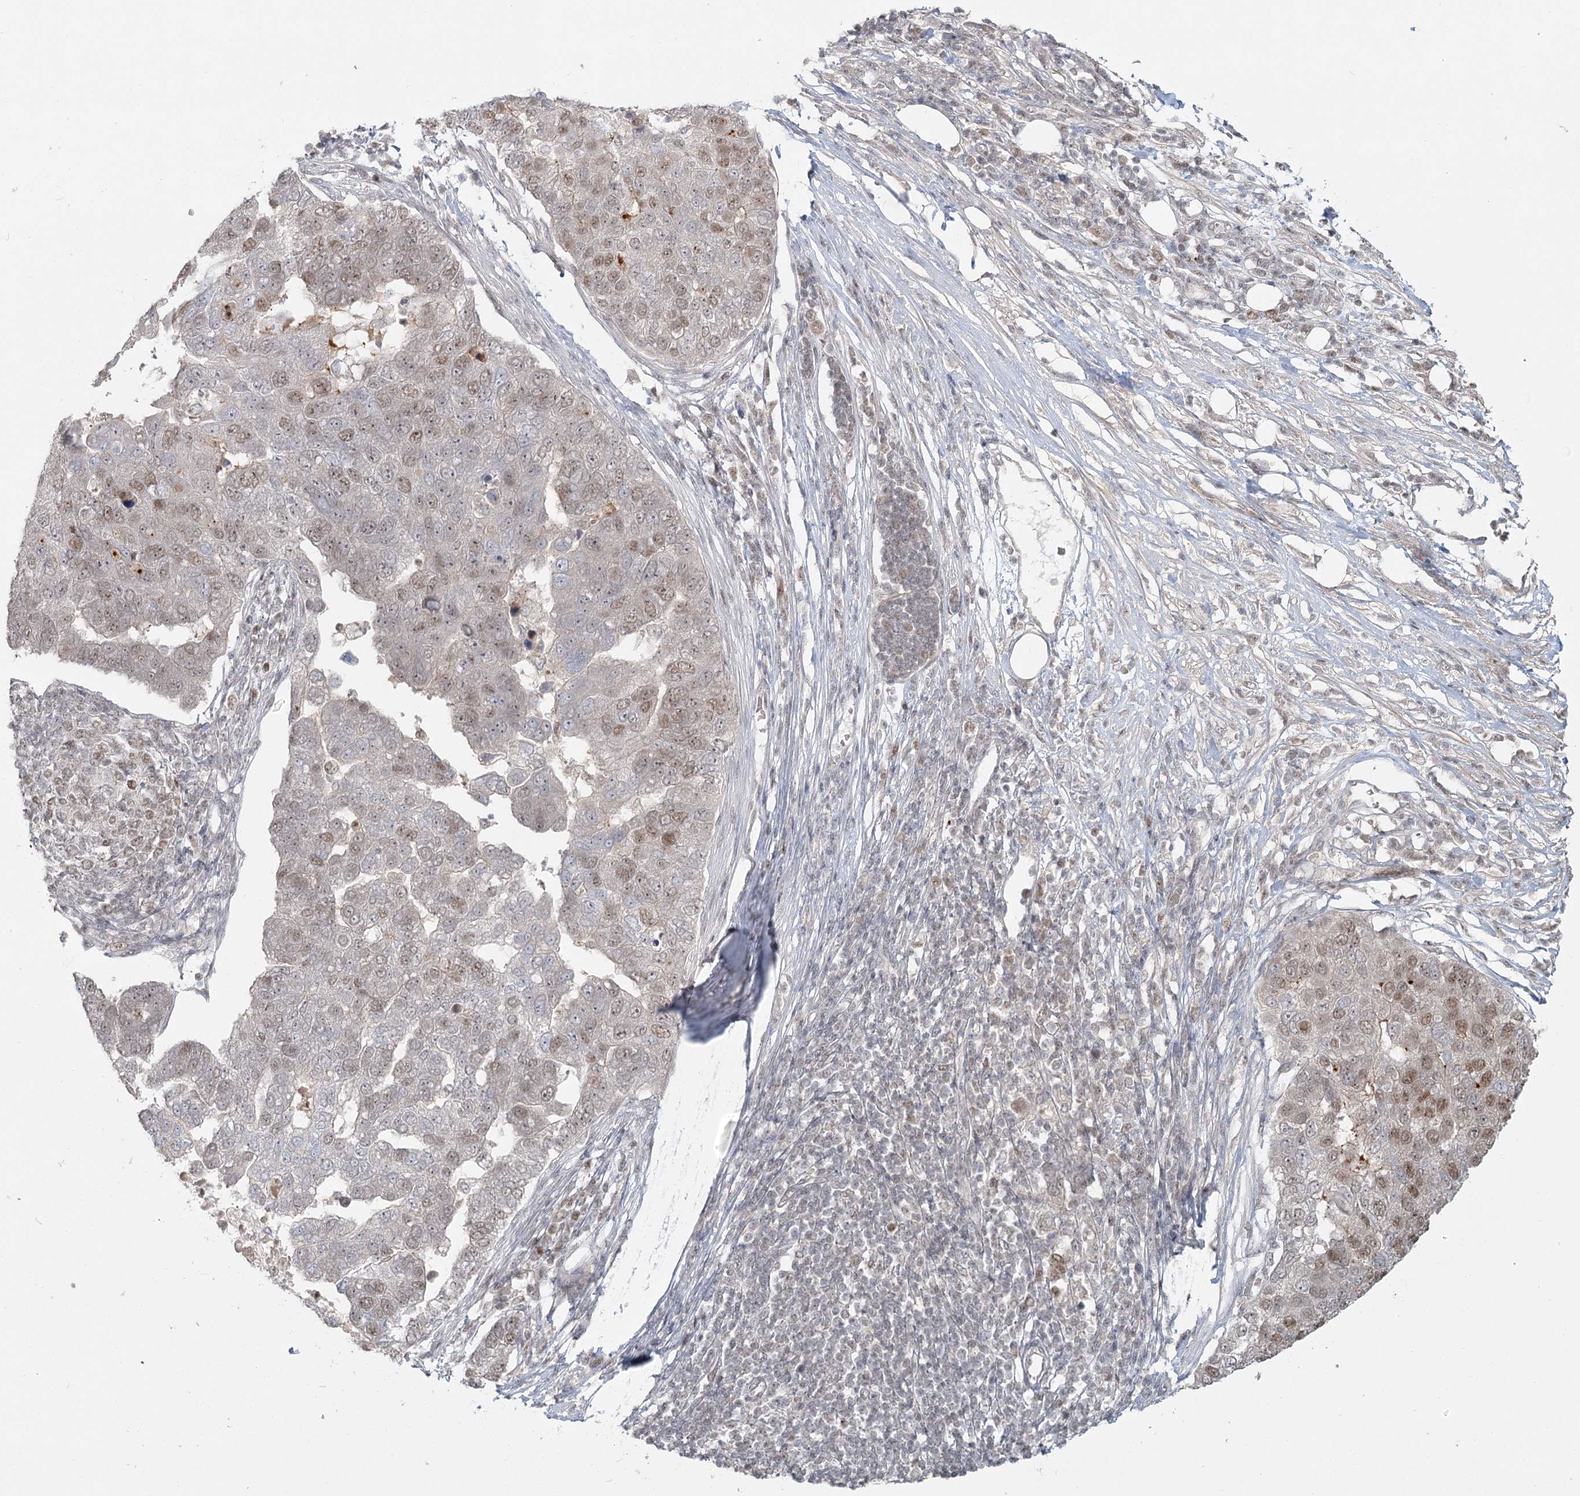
{"staining": {"intensity": "moderate", "quantity": "25%-75%", "location": "nuclear"}, "tissue": "pancreatic cancer", "cell_type": "Tumor cells", "image_type": "cancer", "snomed": [{"axis": "morphology", "description": "Adenocarcinoma, NOS"}, {"axis": "topography", "description": "Pancreas"}], "caption": "Protein staining of pancreatic cancer tissue shows moderate nuclear staining in approximately 25%-75% of tumor cells.", "gene": "R3HCC1L", "patient": {"sex": "female", "age": 61}}